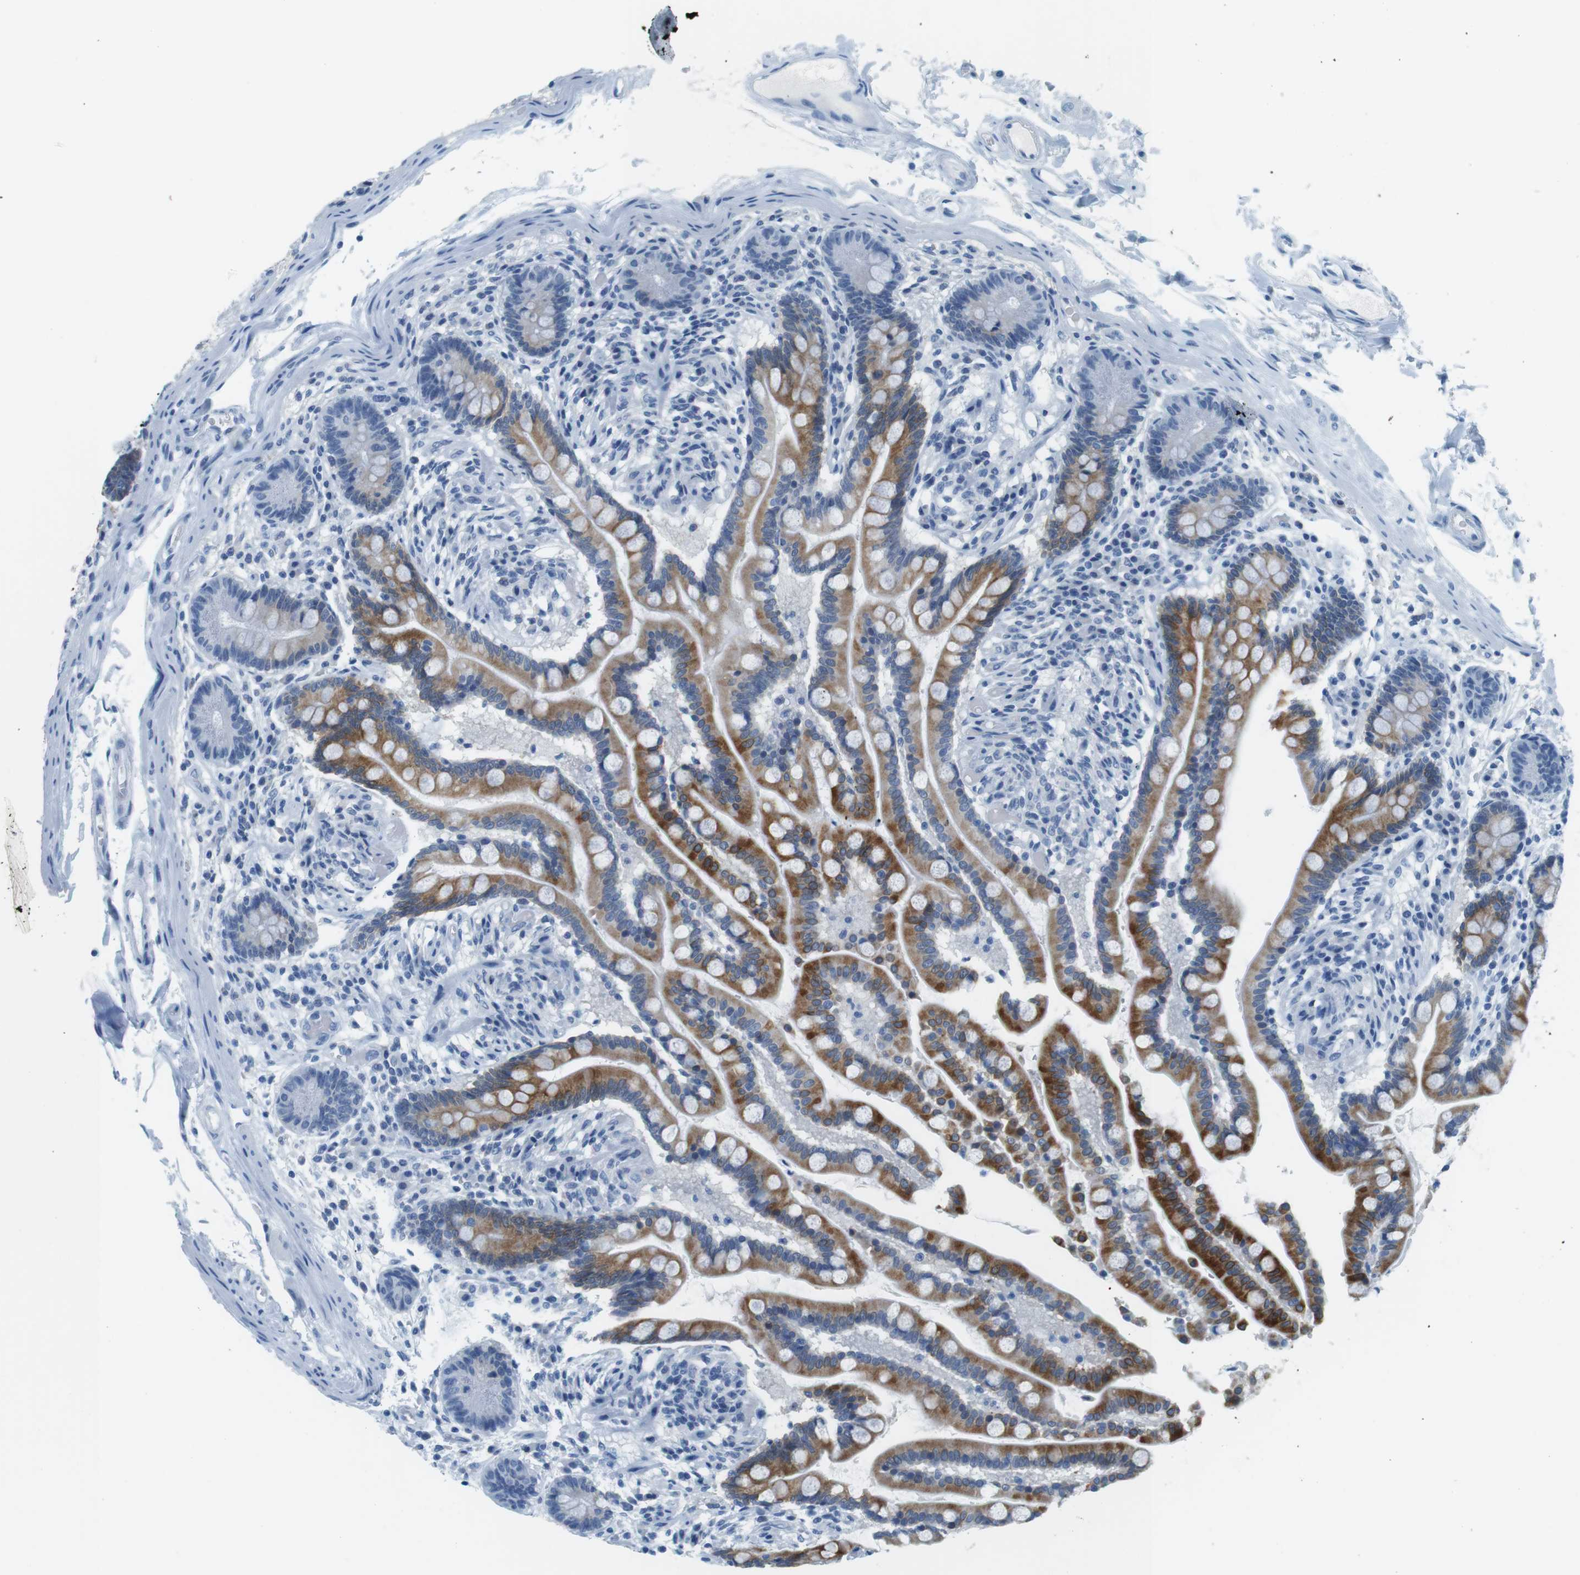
{"staining": {"intensity": "negative", "quantity": "none", "location": "none"}, "tissue": "colon", "cell_type": "Endothelial cells", "image_type": "normal", "snomed": [{"axis": "morphology", "description": "Normal tissue, NOS"}, {"axis": "topography", "description": "Colon"}], "caption": "An image of human colon is negative for staining in endothelial cells. The staining is performed using DAB brown chromogen with nuclei counter-stained in using hematoxylin.", "gene": "CYP2C9", "patient": {"sex": "male", "age": 73}}